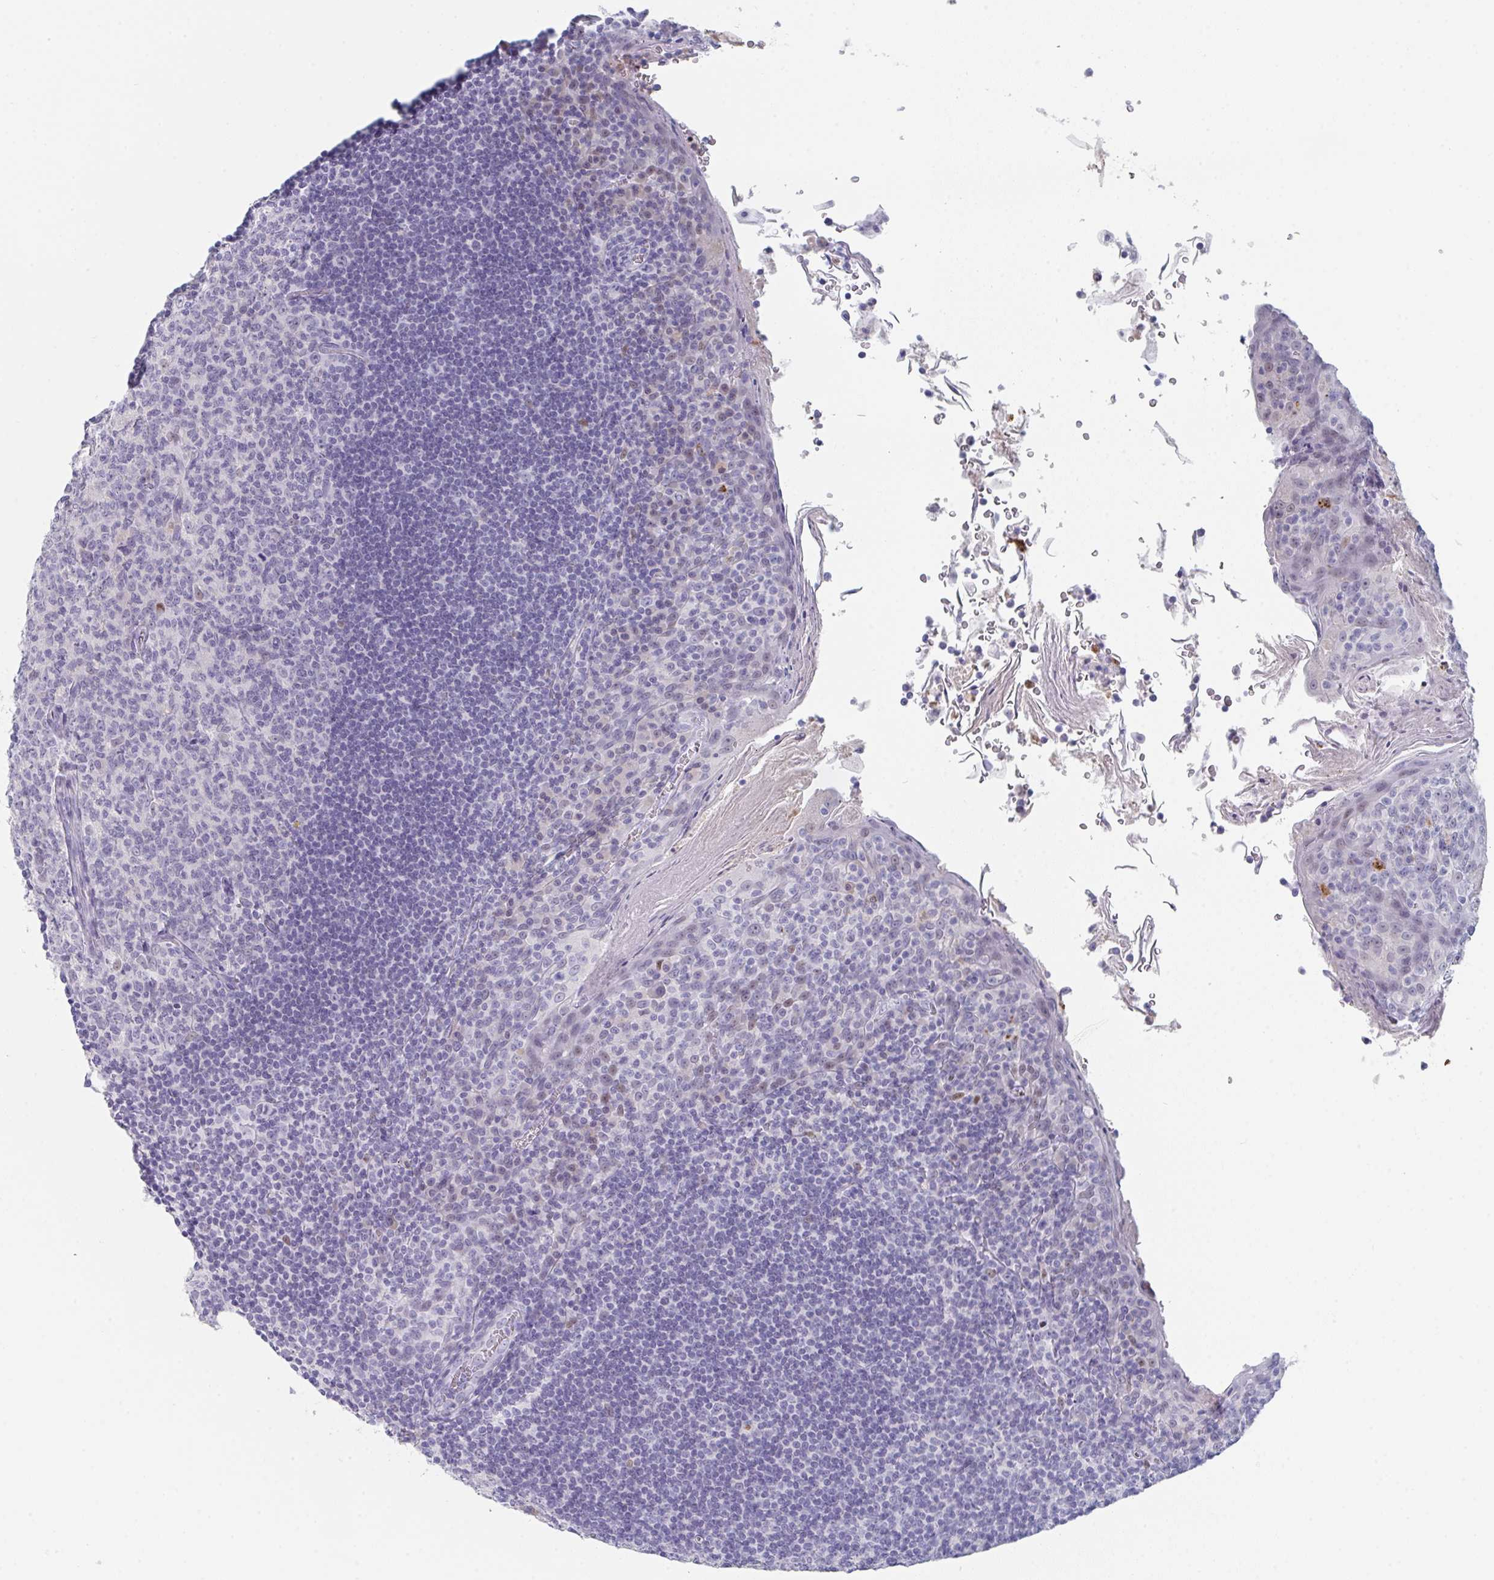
{"staining": {"intensity": "negative", "quantity": "none", "location": "none"}, "tissue": "tonsil", "cell_type": "Germinal center cells", "image_type": "normal", "snomed": [{"axis": "morphology", "description": "Normal tissue, NOS"}, {"axis": "topography", "description": "Tonsil"}], "caption": "Germinal center cells show no significant positivity in benign tonsil.", "gene": "RUBCN", "patient": {"sex": "male", "age": 27}}